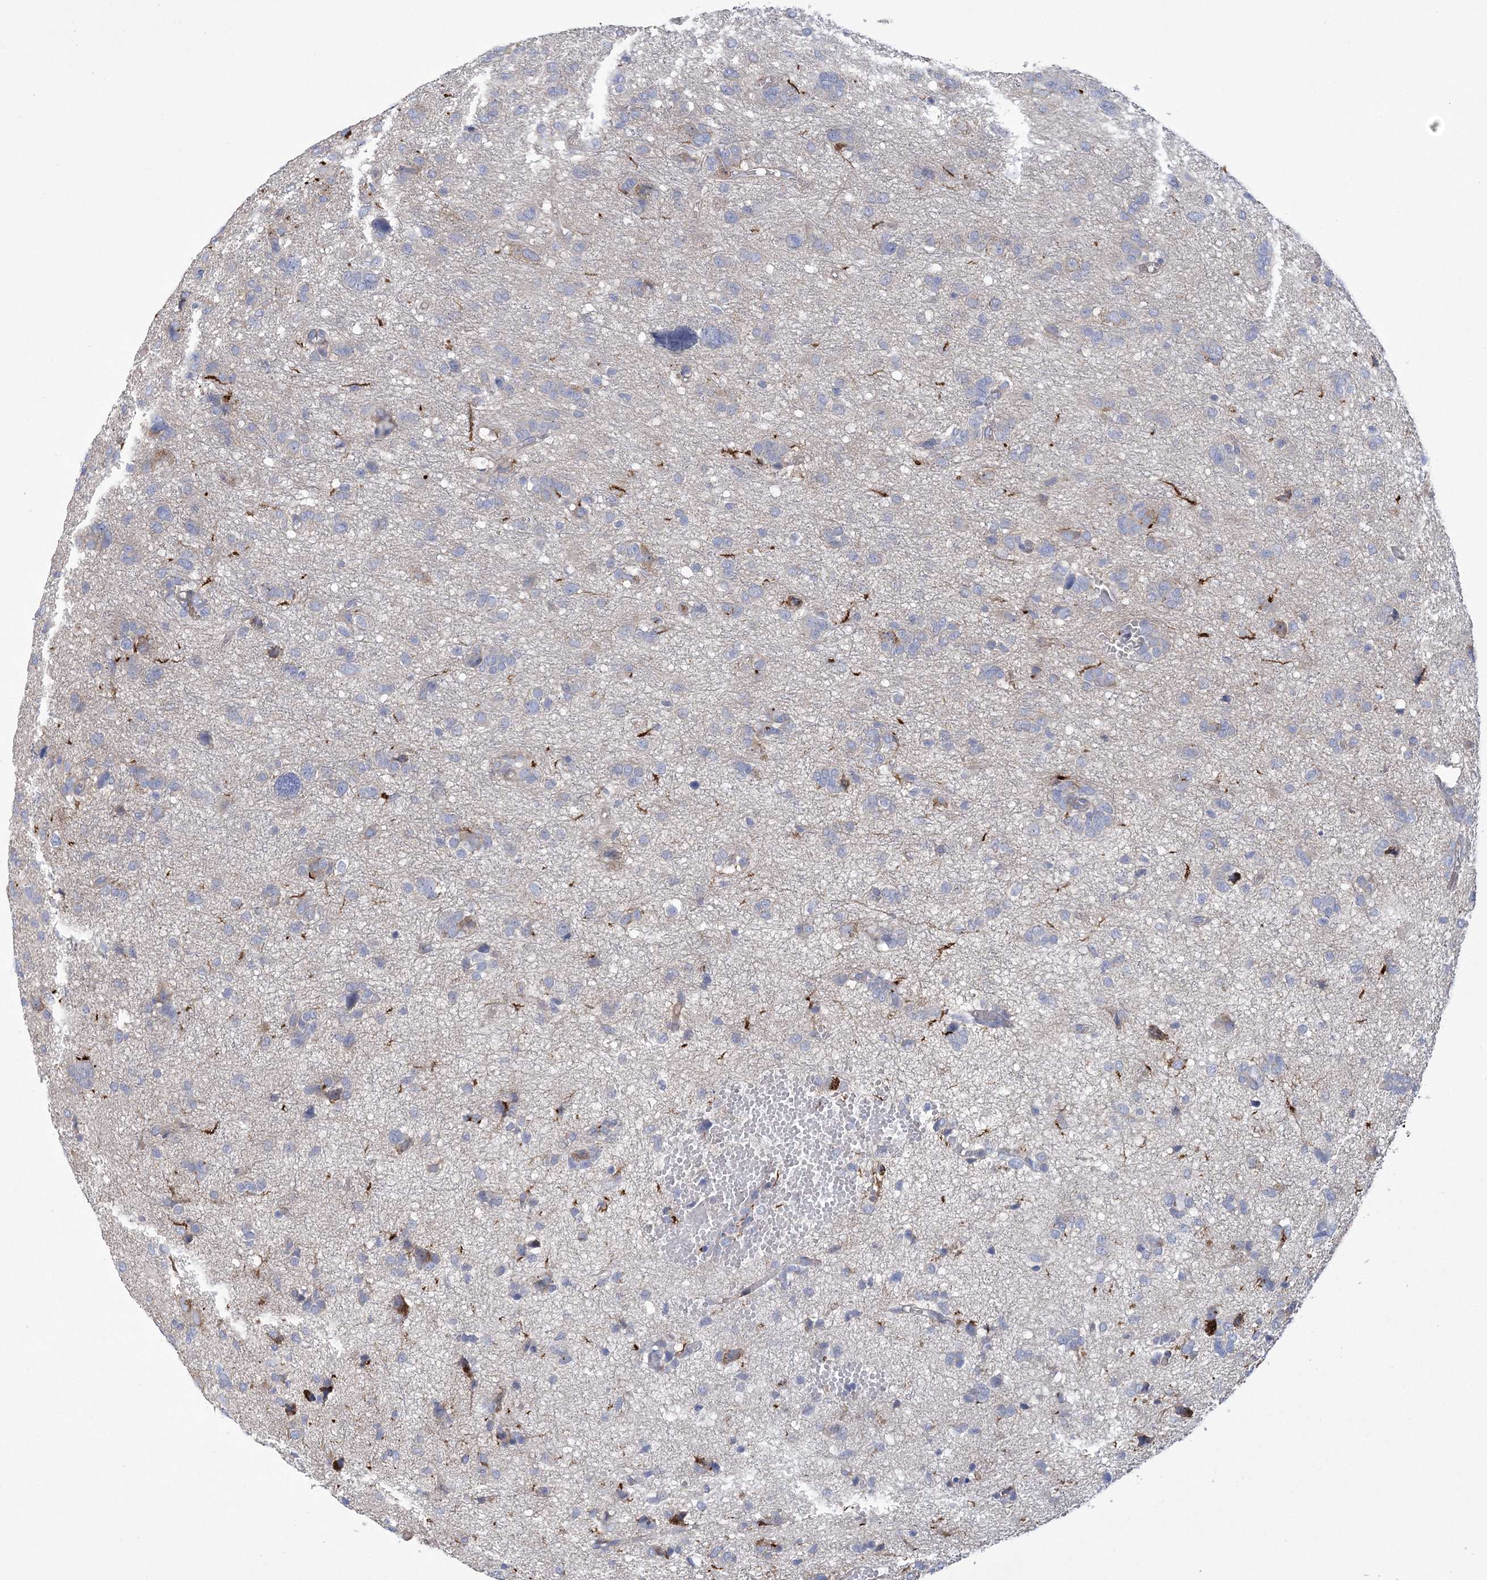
{"staining": {"intensity": "negative", "quantity": "none", "location": "none"}, "tissue": "glioma", "cell_type": "Tumor cells", "image_type": "cancer", "snomed": [{"axis": "morphology", "description": "Glioma, malignant, High grade"}, {"axis": "topography", "description": "Brain"}], "caption": "High power microscopy image of an IHC photomicrograph of malignant glioma (high-grade), revealing no significant staining in tumor cells.", "gene": "ARSJ", "patient": {"sex": "female", "age": 59}}